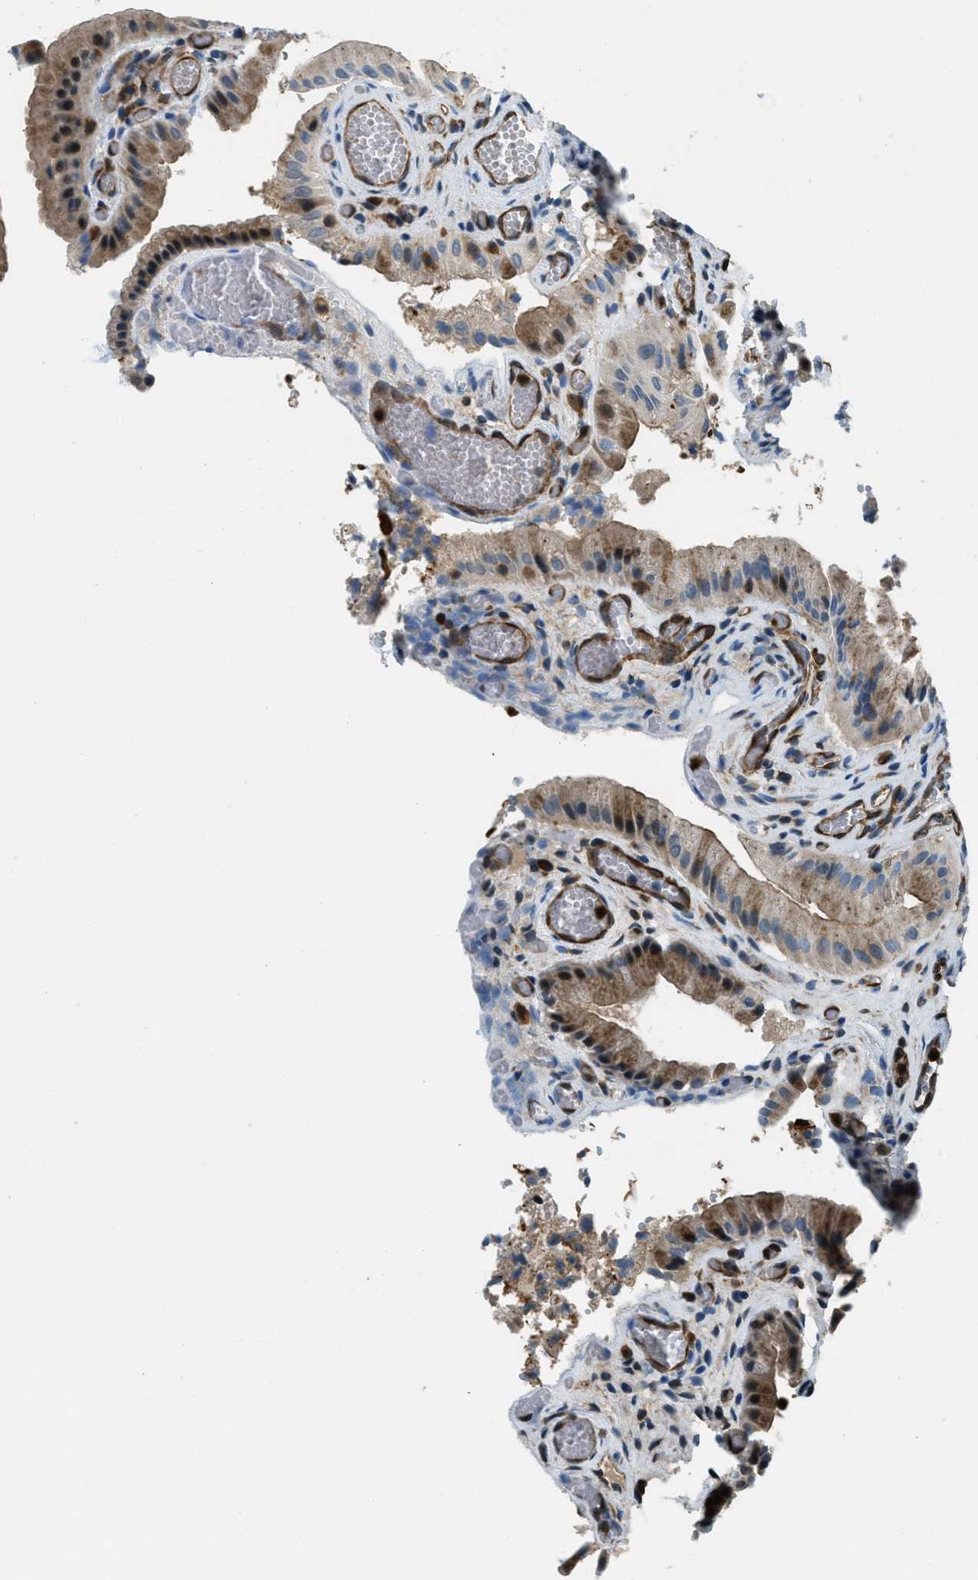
{"staining": {"intensity": "moderate", "quantity": ">75%", "location": "cytoplasmic/membranous,nuclear"}, "tissue": "gallbladder", "cell_type": "Glandular cells", "image_type": "normal", "snomed": [{"axis": "morphology", "description": "Normal tissue, NOS"}, {"axis": "topography", "description": "Gallbladder"}], "caption": "Protein staining demonstrates moderate cytoplasmic/membranous,nuclear positivity in about >75% of glandular cells in normal gallbladder. (DAB (3,3'-diaminobenzidine) = brown stain, brightfield microscopy at high magnification).", "gene": "GIMAP8", "patient": {"sex": "male", "age": 49}}